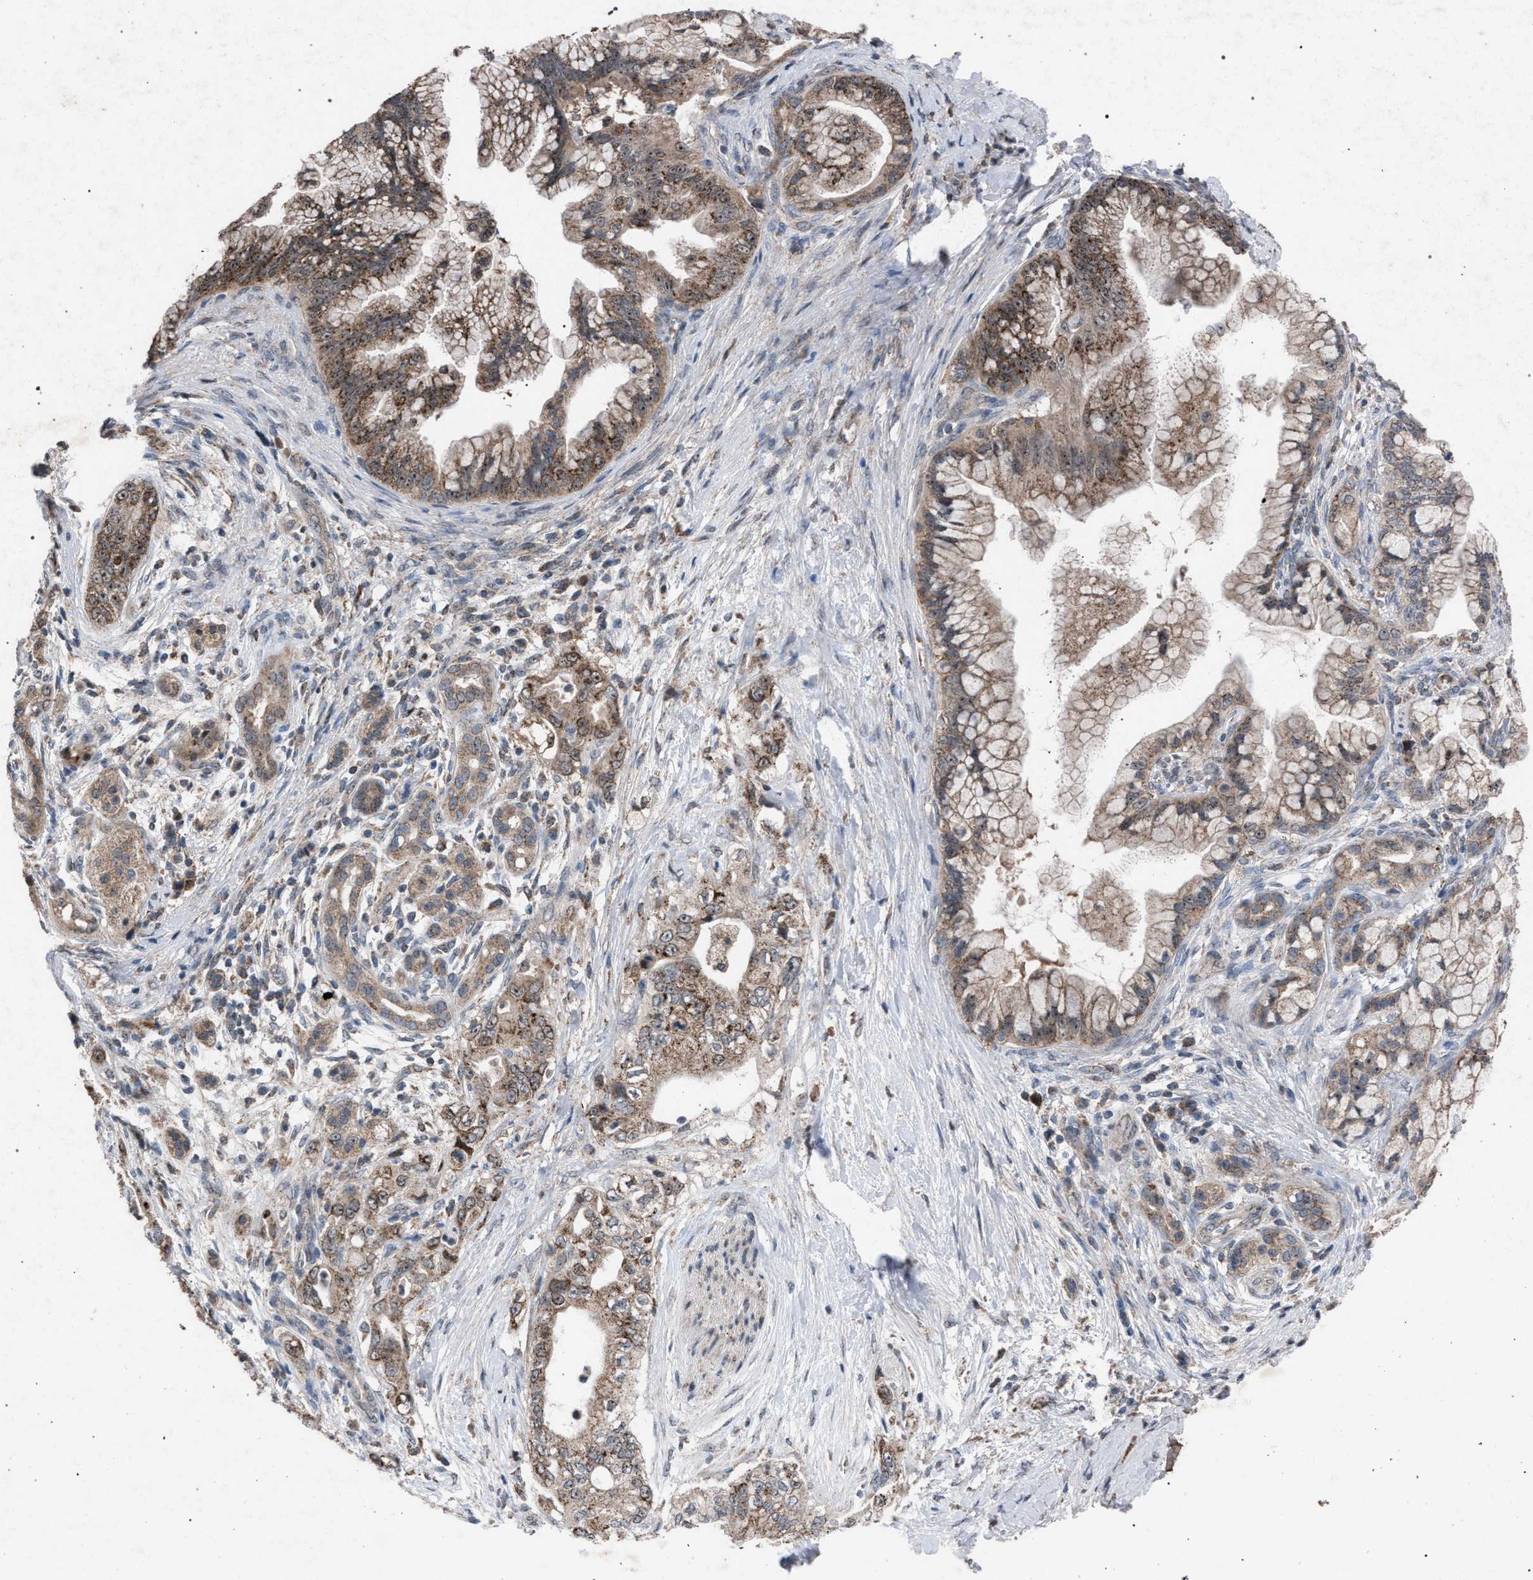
{"staining": {"intensity": "moderate", "quantity": ">75%", "location": "cytoplasmic/membranous"}, "tissue": "pancreatic cancer", "cell_type": "Tumor cells", "image_type": "cancer", "snomed": [{"axis": "morphology", "description": "Adenocarcinoma, NOS"}, {"axis": "topography", "description": "Pancreas"}], "caption": "Approximately >75% of tumor cells in human adenocarcinoma (pancreatic) display moderate cytoplasmic/membranous protein staining as visualized by brown immunohistochemical staining.", "gene": "HSD17B4", "patient": {"sex": "male", "age": 59}}